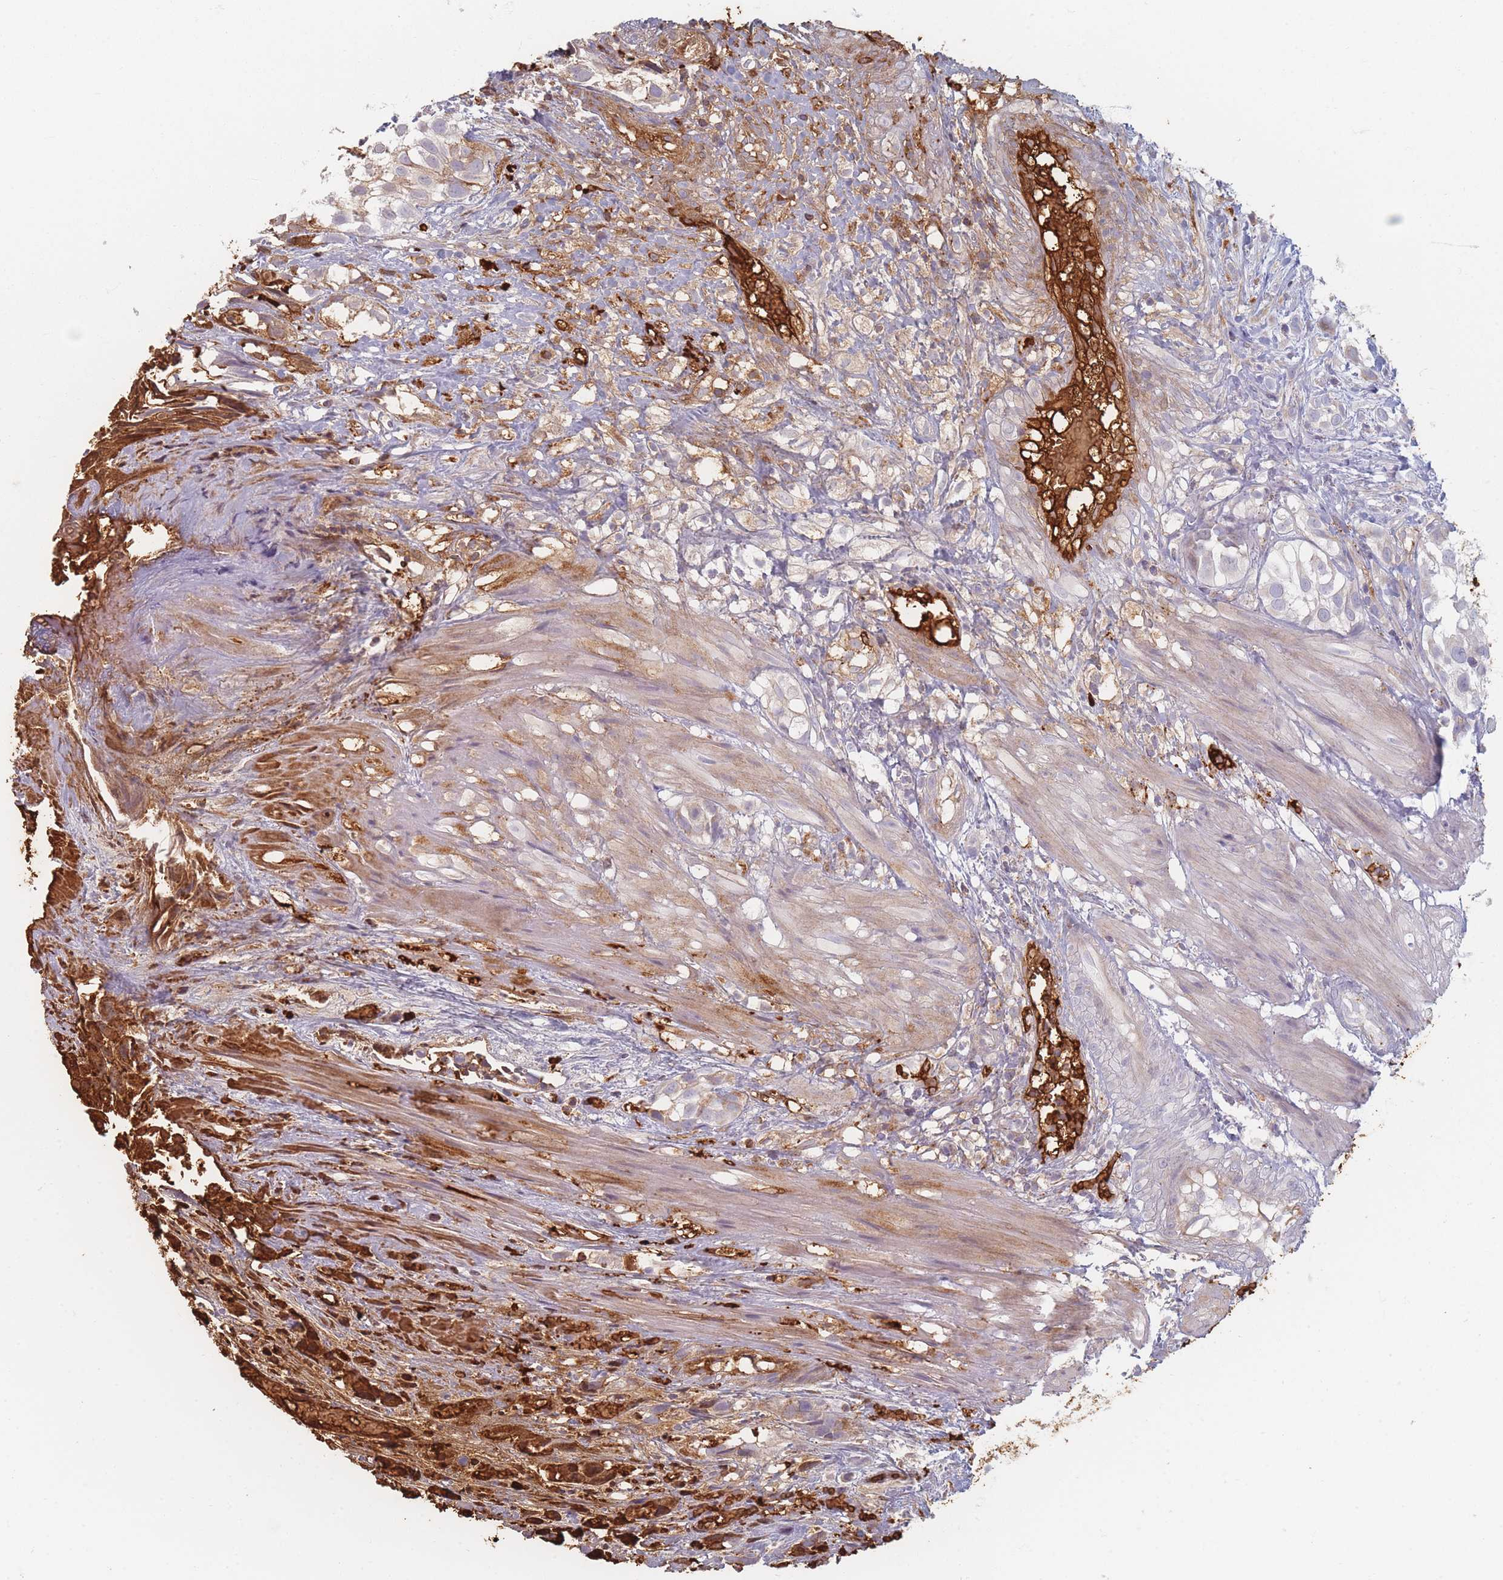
{"staining": {"intensity": "weak", "quantity": "<25%", "location": "cytoplasmic/membranous"}, "tissue": "urothelial cancer", "cell_type": "Tumor cells", "image_type": "cancer", "snomed": [{"axis": "morphology", "description": "Urothelial carcinoma, High grade"}, {"axis": "topography", "description": "Urinary bladder"}], "caption": "This micrograph is of urothelial cancer stained with IHC to label a protein in brown with the nuclei are counter-stained blue. There is no positivity in tumor cells.", "gene": "SLC2A6", "patient": {"sex": "male", "age": 56}}